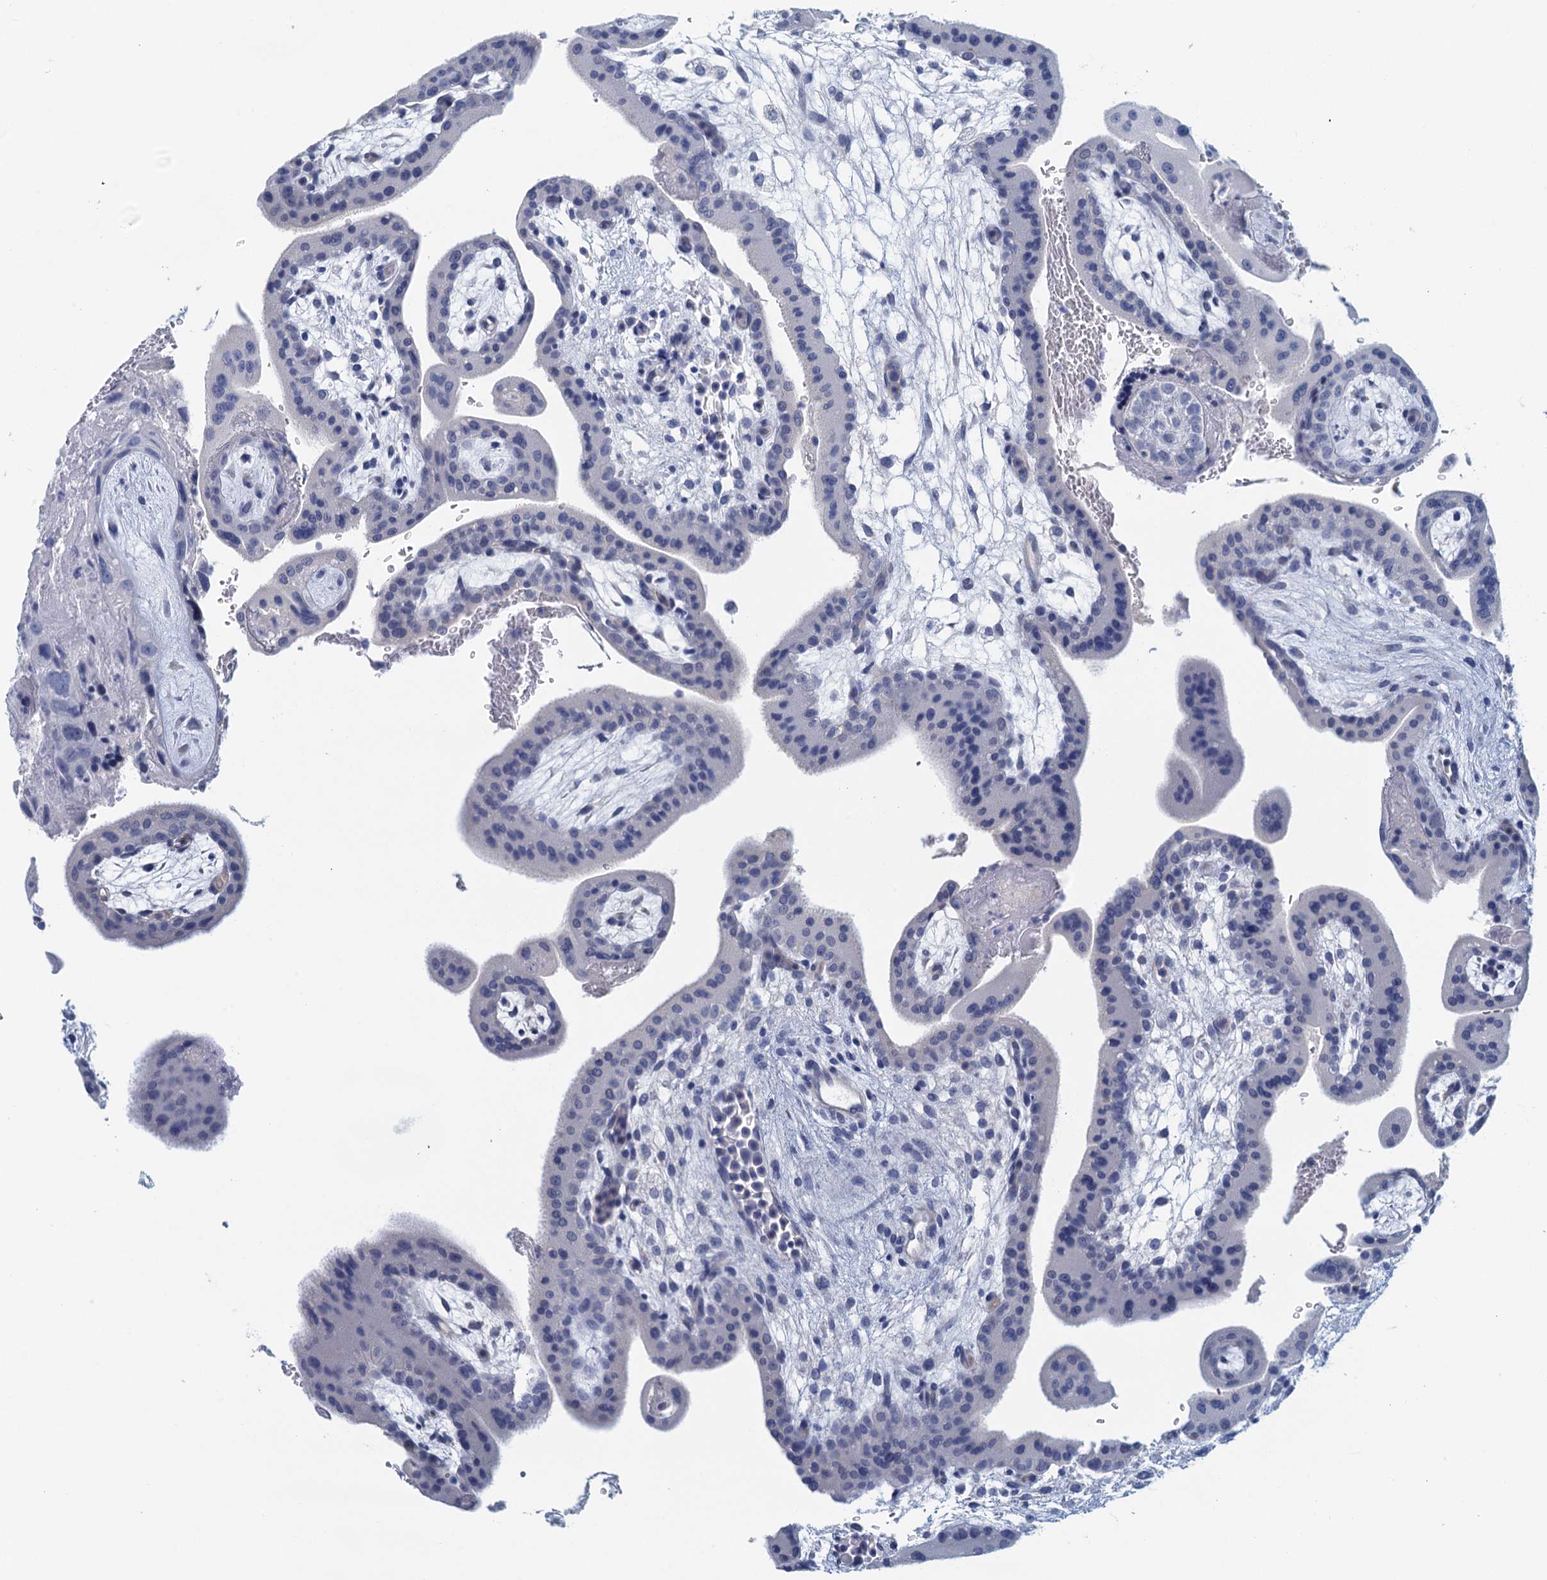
{"staining": {"intensity": "negative", "quantity": "none", "location": "none"}, "tissue": "placenta", "cell_type": "Trophoblastic cells", "image_type": "normal", "snomed": [{"axis": "morphology", "description": "Normal tissue, NOS"}, {"axis": "topography", "description": "Placenta"}], "caption": "IHC histopathology image of benign placenta: placenta stained with DAB (3,3'-diaminobenzidine) exhibits no significant protein staining in trophoblastic cells.", "gene": "CYP51A1", "patient": {"sex": "female", "age": 35}}